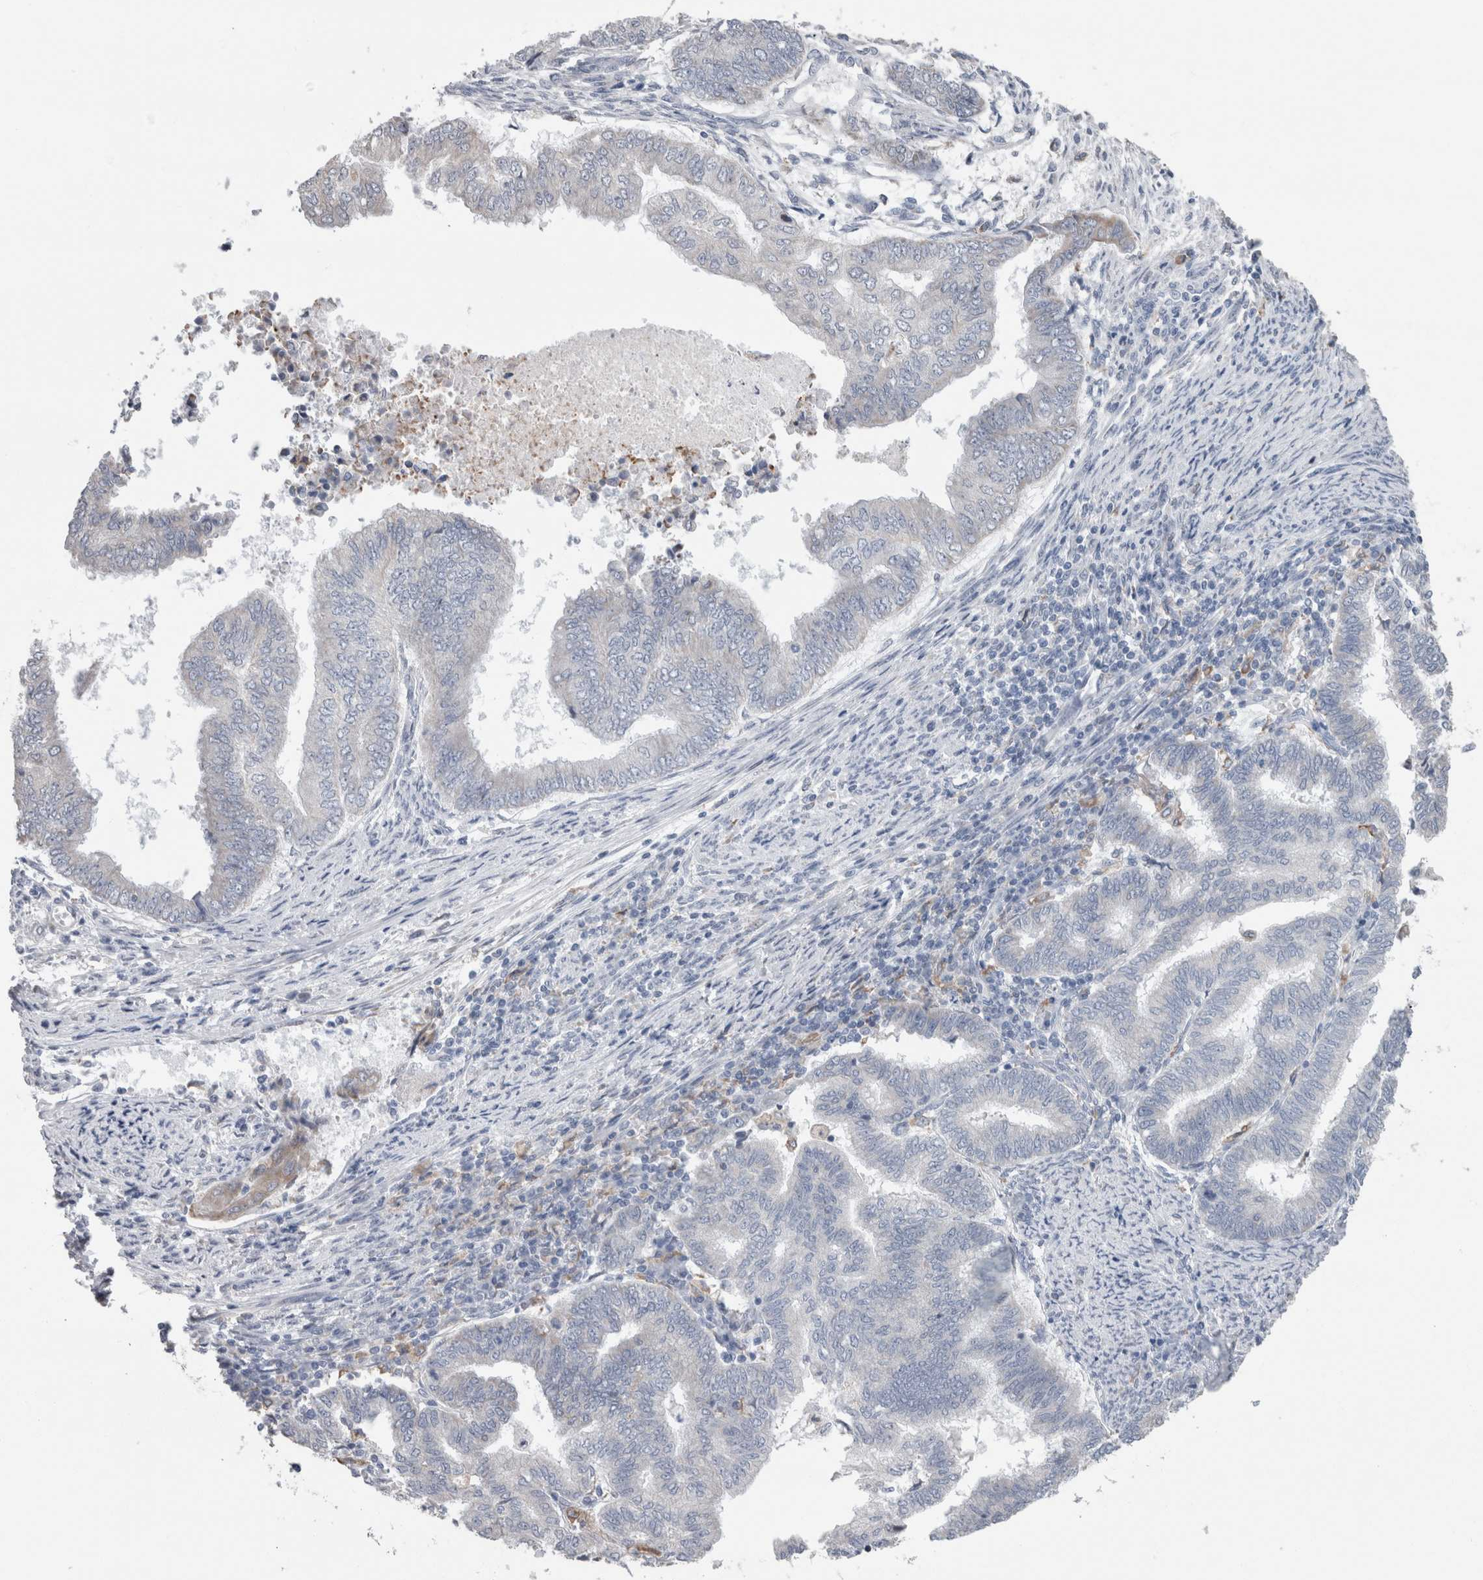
{"staining": {"intensity": "negative", "quantity": "none", "location": "none"}, "tissue": "endometrial cancer", "cell_type": "Tumor cells", "image_type": "cancer", "snomed": [{"axis": "morphology", "description": "Polyp, NOS"}, {"axis": "morphology", "description": "Adenocarcinoma, NOS"}, {"axis": "morphology", "description": "Adenoma, NOS"}, {"axis": "topography", "description": "Endometrium"}], "caption": "Tumor cells show no significant protein positivity in adenocarcinoma (endometrial).", "gene": "GDAP1", "patient": {"sex": "female", "age": 79}}